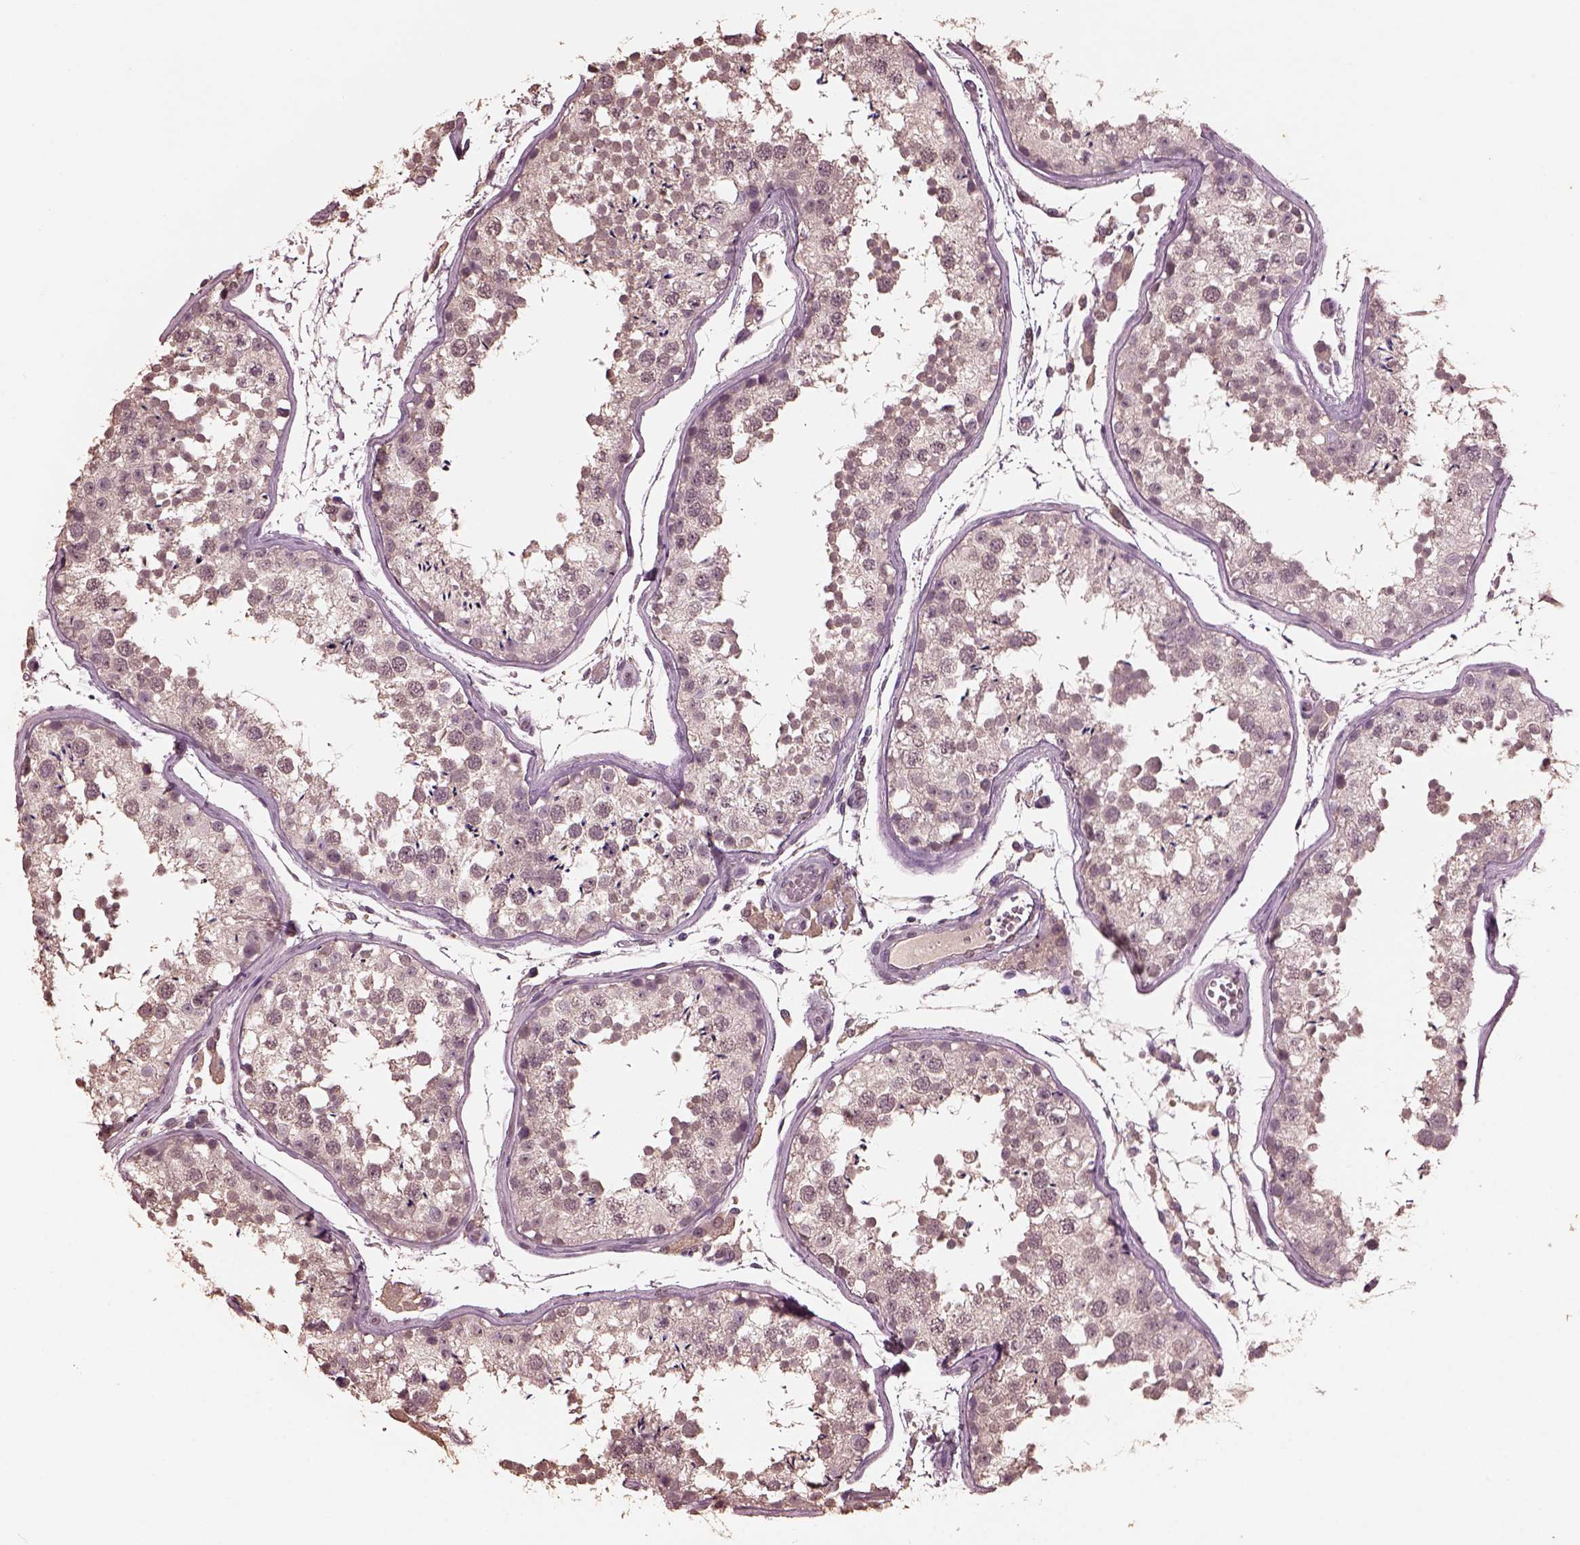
{"staining": {"intensity": "negative", "quantity": "none", "location": "none"}, "tissue": "testis", "cell_type": "Cells in seminiferous ducts", "image_type": "normal", "snomed": [{"axis": "morphology", "description": "Normal tissue, NOS"}, {"axis": "topography", "description": "Testis"}], "caption": "This is a photomicrograph of immunohistochemistry staining of unremarkable testis, which shows no expression in cells in seminiferous ducts.", "gene": "CPT1C", "patient": {"sex": "male", "age": 29}}